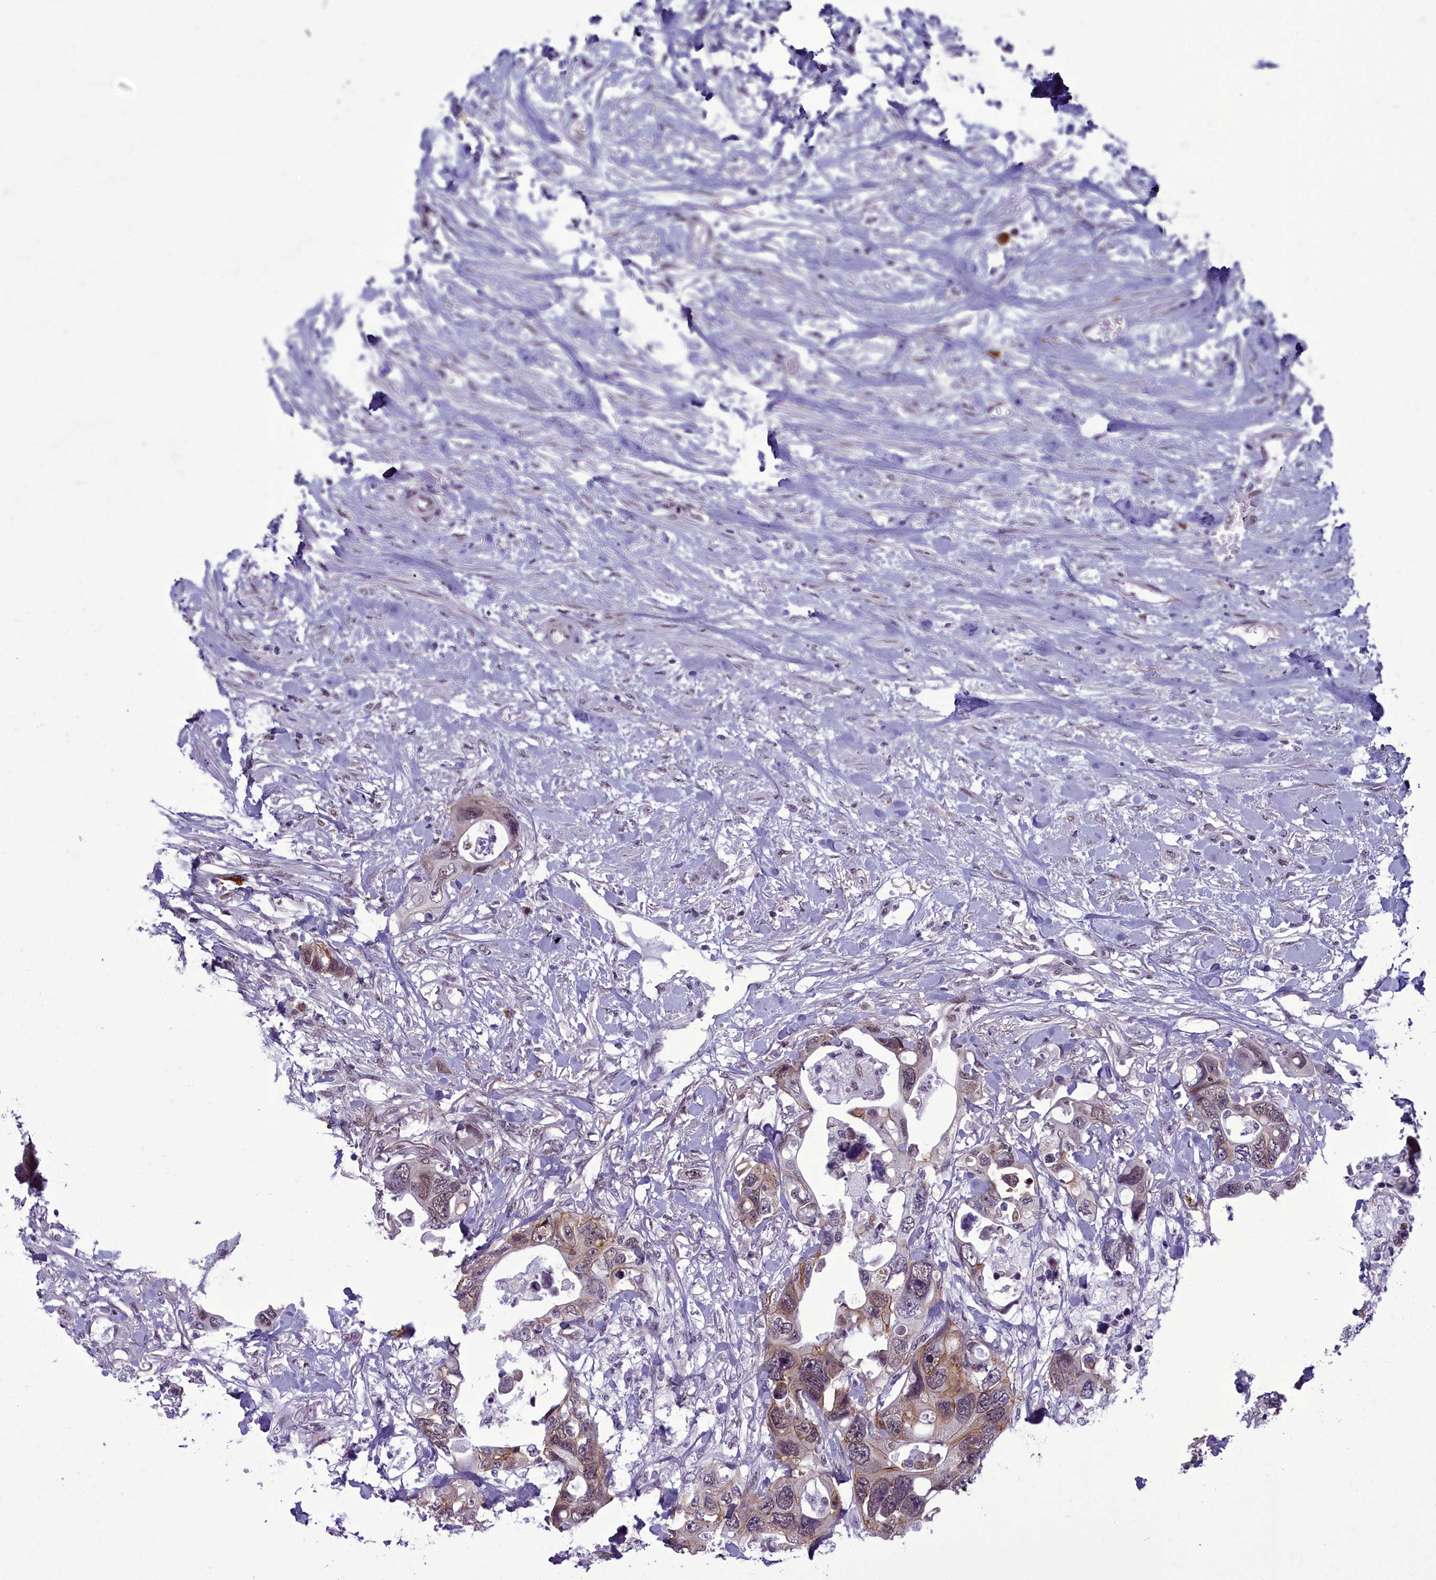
{"staining": {"intensity": "moderate", "quantity": "<25%", "location": "cytoplasmic/membranous,nuclear"}, "tissue": "colorectal cancer", "cell_type": "Tumor cells", "image_type": "cancer", "snomed": [{"axis": "morphology", "description": "Adenocarcinoma, NOS"}, {"axis": "topography", "description": "Rectum"}], "caption": "High-magnification brightfield microscopy of colorectal cancer (adenocarcinoma) stained with DAB (3,3'-diaminobenzidine) (brown) and counterstained with hematoxylin (blue). tumor cells exhibit moderate cytoplasmic/membranous and nuclear expression is seen in approximately<25% of cells.", "gene": "CEACAM19", "patient": {"sex": "male", "age": 57}}